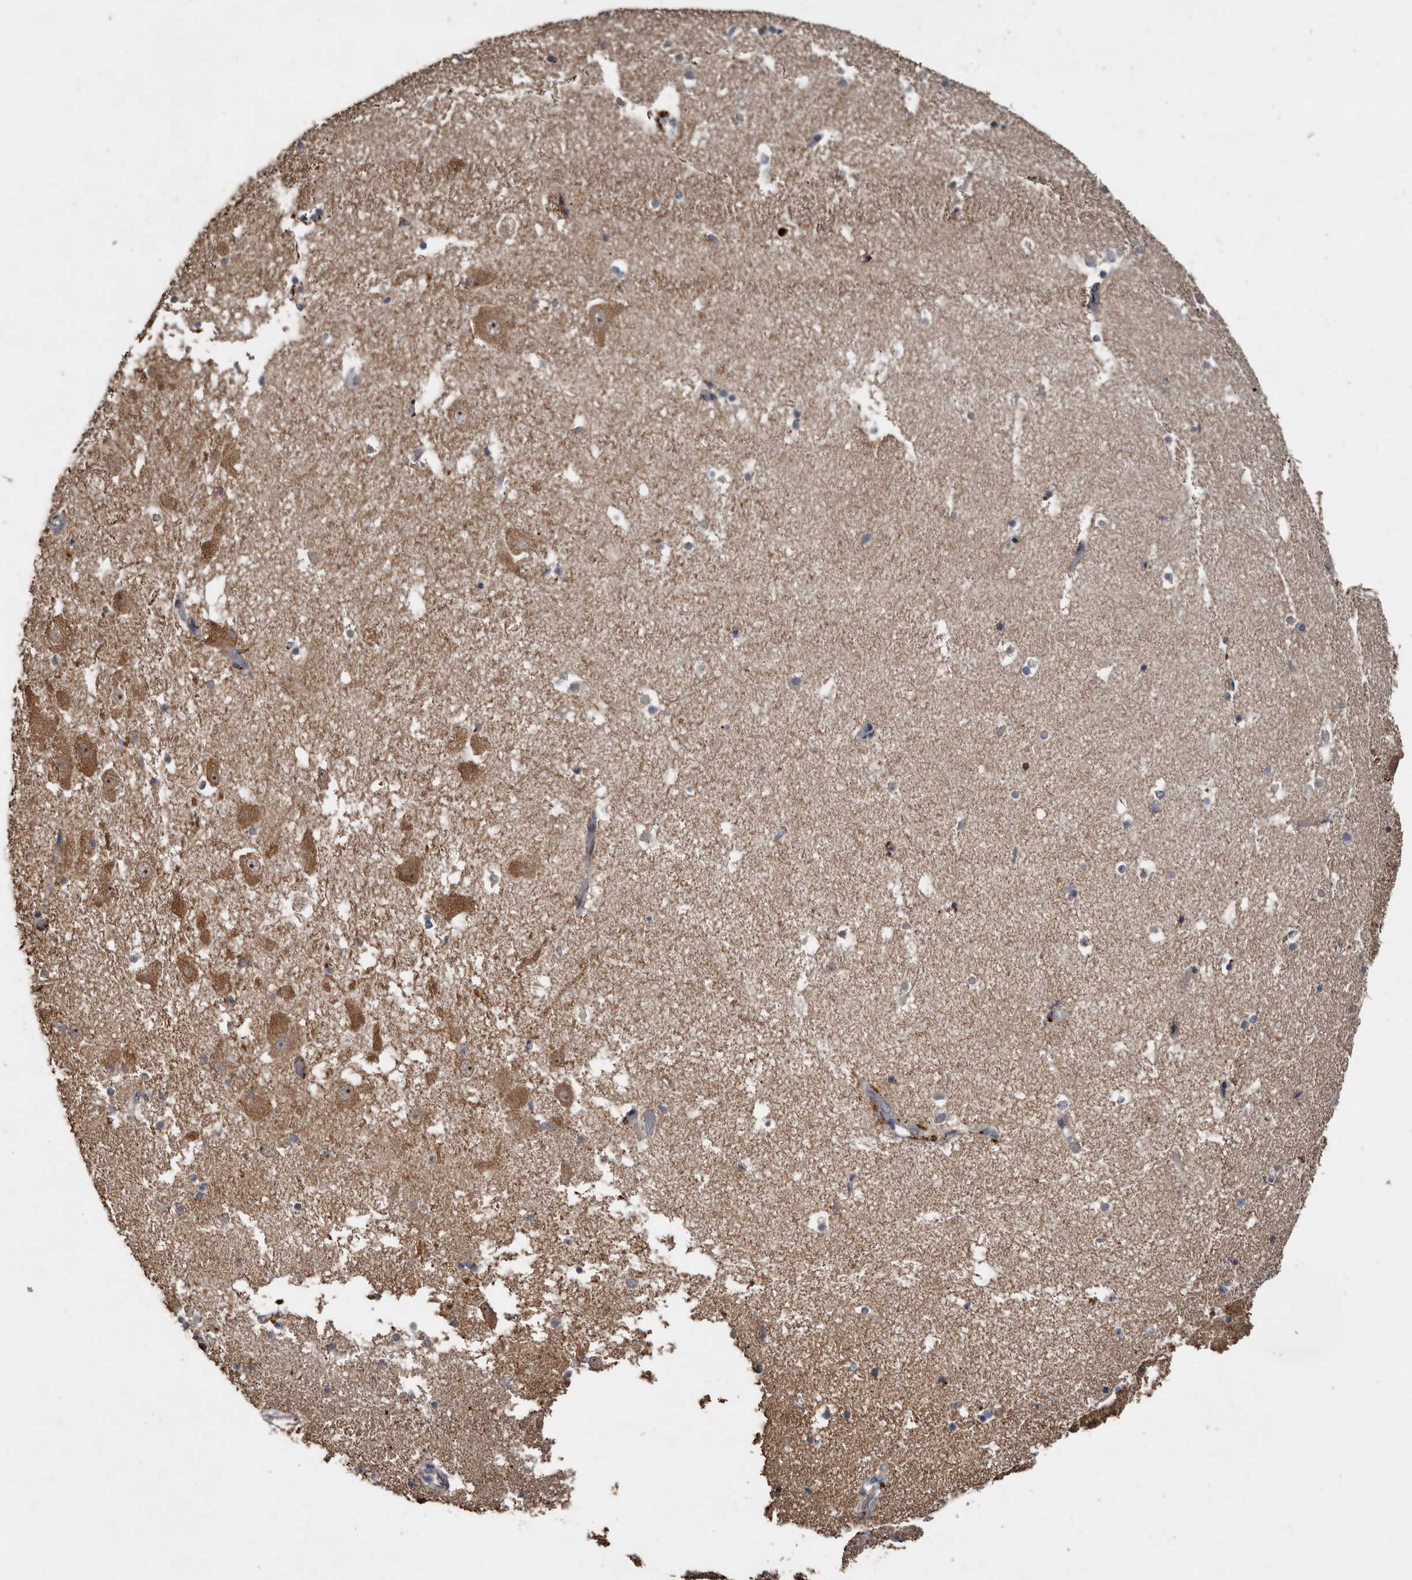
{"staining": {"intensity": "weak", "quantity": "<25%", "location": "cytoplasmic/membranous"}, "tissue": "hippocampus", "cell_type": "Glial cells", "image_type": "normal", "snomed": [{"axis": "morphology", "description": "Normal tissue, NOS"}, {"axis": "topography", "description": "Hippocampus"}], "caption": "Hippocampus was stained to show a protein in brown. There is no significant positivity in glial cells. (Brightfield microscopy of DAB (3,3'-diaminobenzidine) immunohistochemistry at high magnification).", "gene": "HYAL4", "patient": {"sex": "female", "age": 52}}